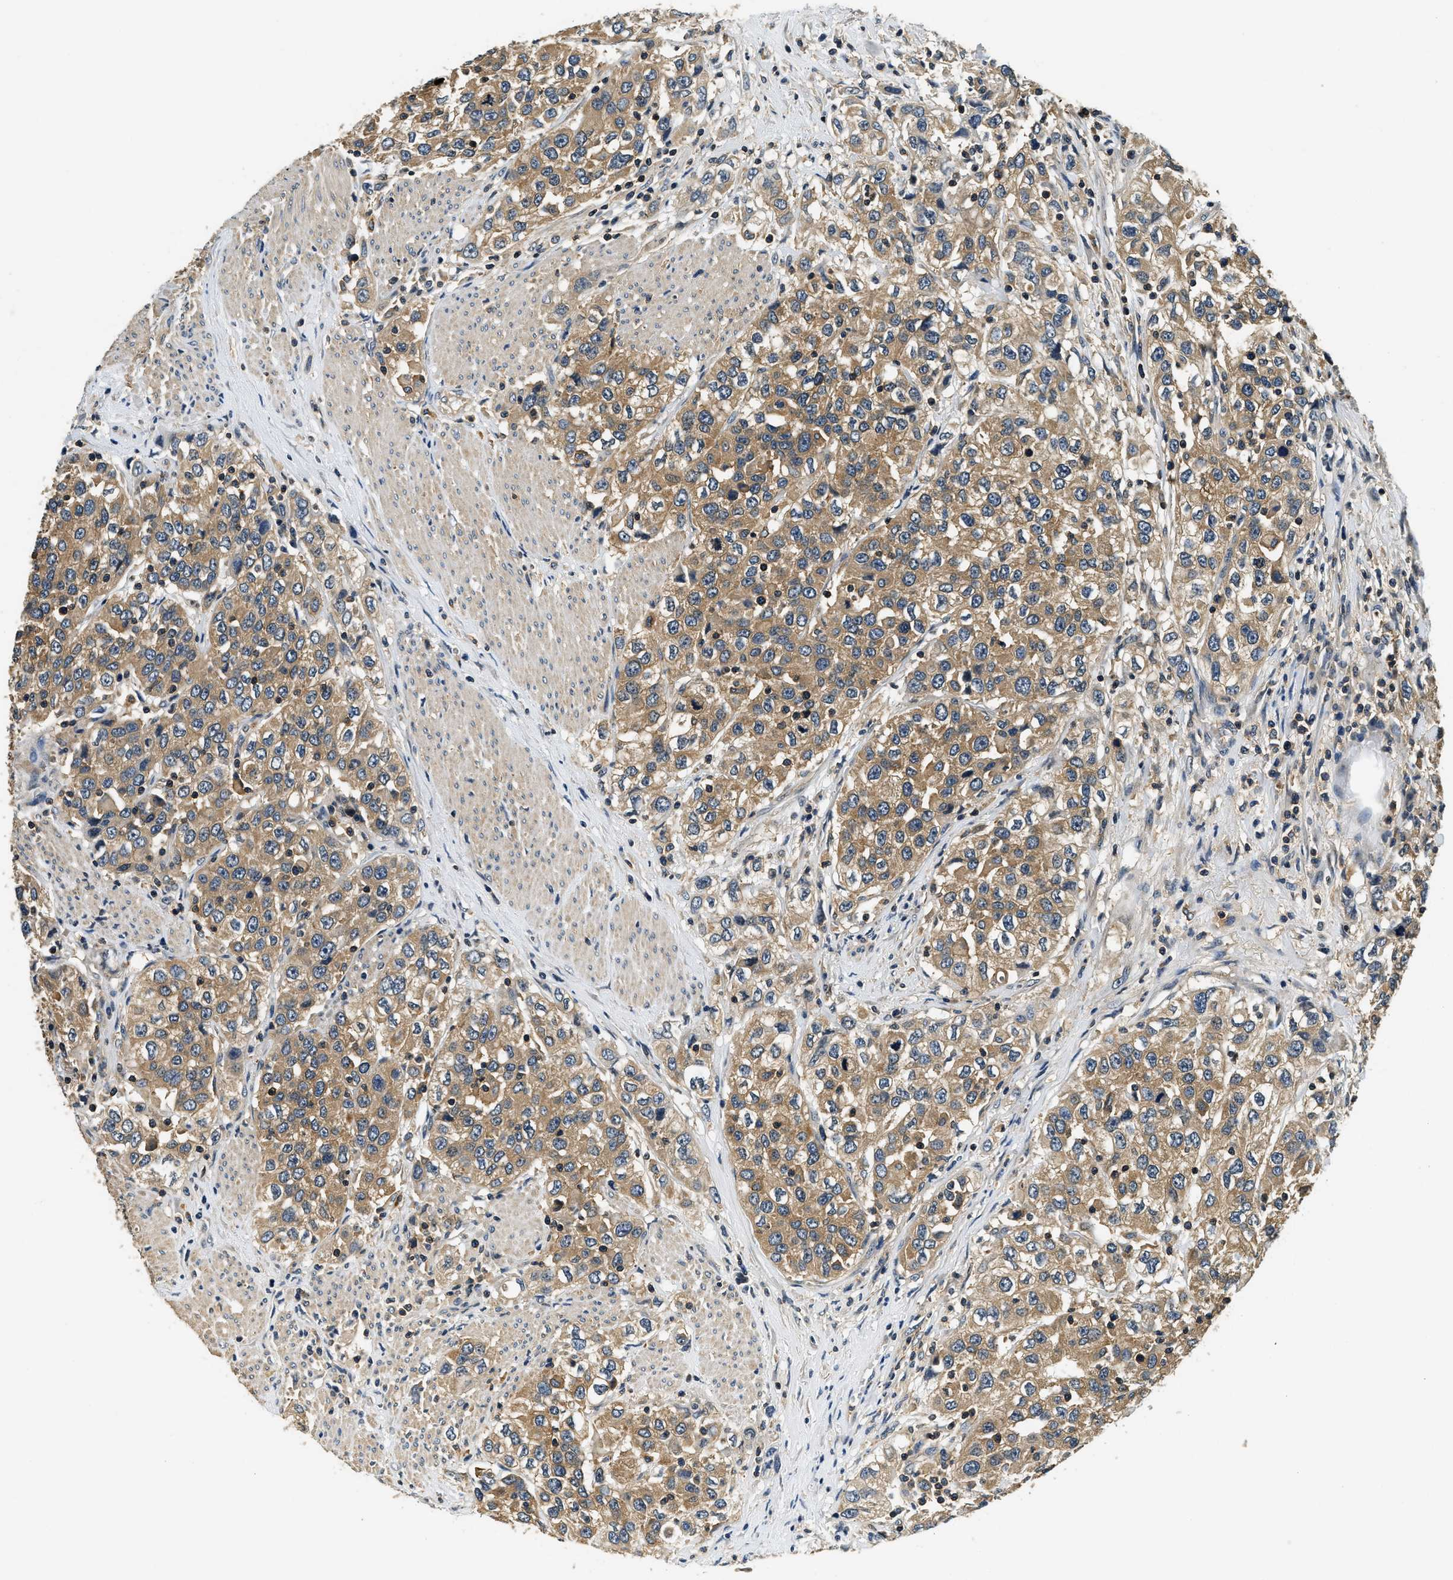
{"staining": {"intensity": "moderate", "quantity": ">75%", "location": "cytoplasmic/membranous"}, "tissue": "urothelial cancer", "cell_type": "Tumor cells", "image_type": "cancer", "snomed": [{"axis": "morphology", "description": "Urothelial carcinoma, High grade"}, {"axis": "topography", "description": "Urinary bladder"}], "caption": "High-power microscopy captured an immunohistochemistry (IHC) histopathology image of high-grade urothelial carcinoma, revealing moderate cytoplasmic/membranous expression in about >75% of tumor cells.", "gene": "RESF1", "patient": {"sex": "female", "age": 80}}